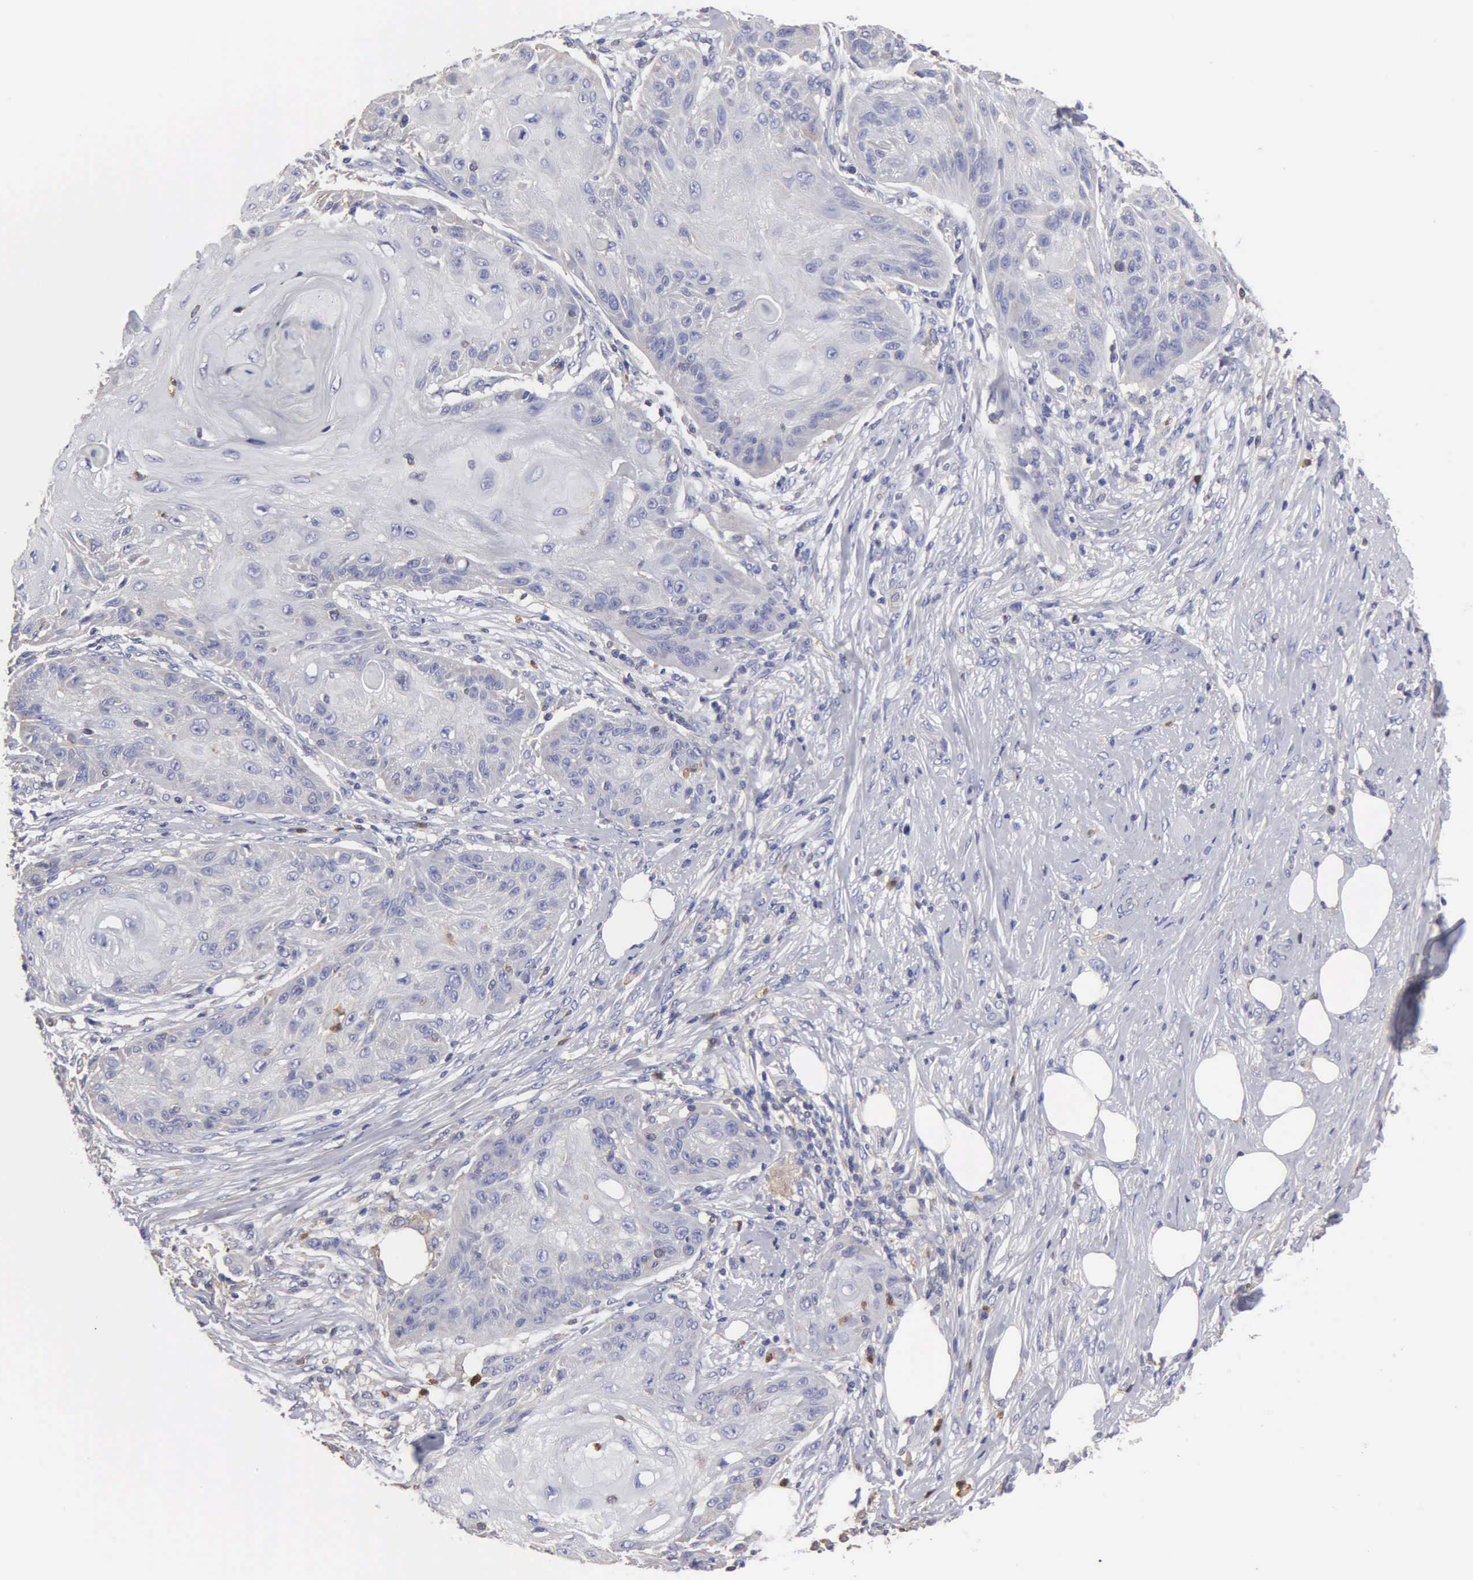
{"staining": {"intensity": "negative", "quantity": "none", "location": "none"}, "tissue": "skin cancer", "cell_type": "Tumor cells", "image_type": "cancer", "snomed": [{"axis": "morphology", "description": "Squamous cell carcinoma, NOS"}, {"axis": "topography", "description": "Skin"}], "caption": "Human skin squamous cell carcinoma stained for a protein using immunohistochemistry (IHC) displays no expression in tumor cells.", "gene": "G6PD", "patient": {"sex": "female", "age": 88}}